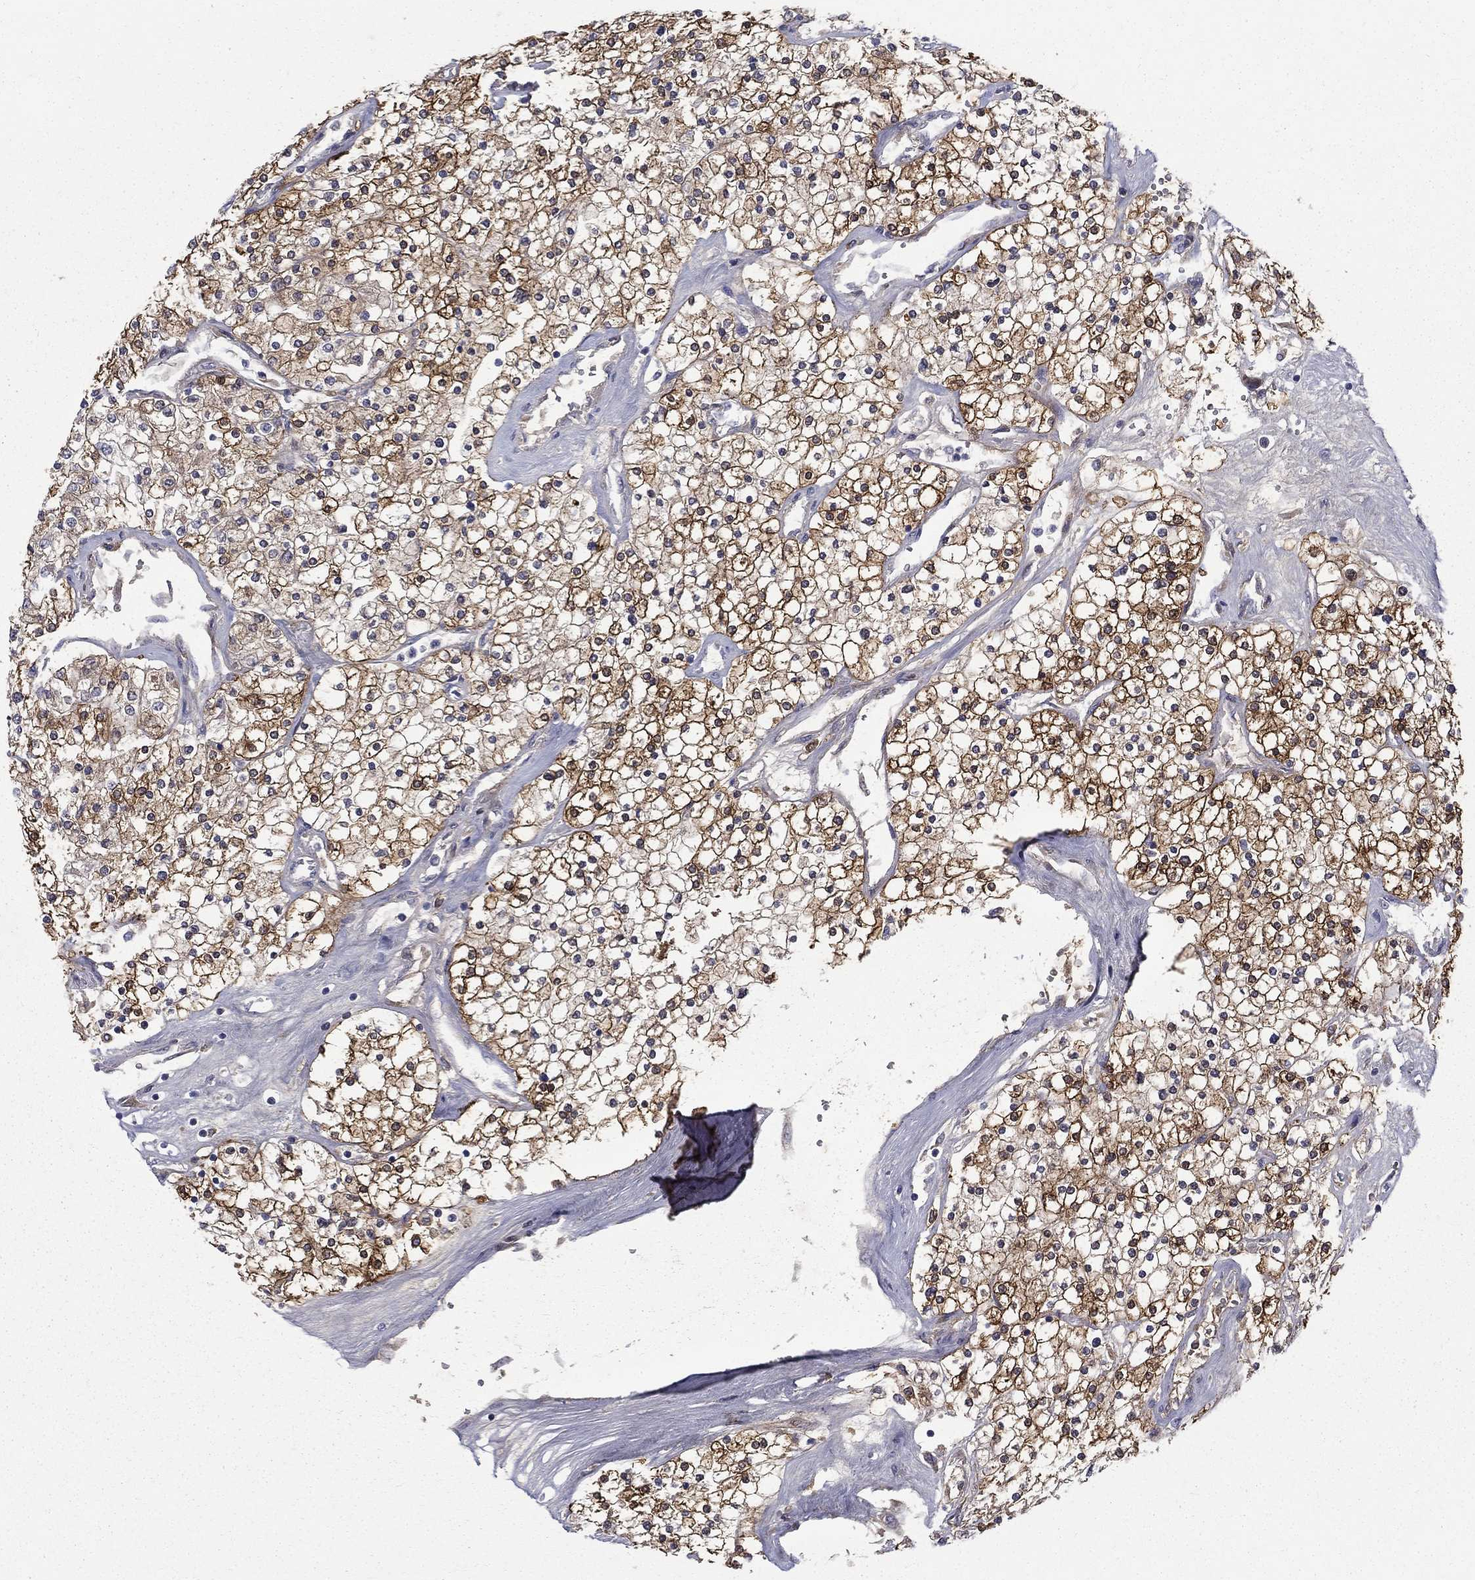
{"staining": {"intensity": "strong", "quantity": ">75%", "location": "cytoplasmic/membranous"}, "tissue": "renal cancer", "cell_type": "Tumor cells", "image_type": "cancer", "snomed": [{"axis": "morphology", "description": "Adenocarcinoma, NOS"}, {"axis": "topography", "description": "Kidney"}], "caption": "There is high levels of strong cytoplasmic/membranous staining in tumor cells of adenocarcinoma (renal), as demonstrated by immunohistochemical staining (brown color).", "gene": "PCBP3", "patient": {"sex": "male", "age": 80}}